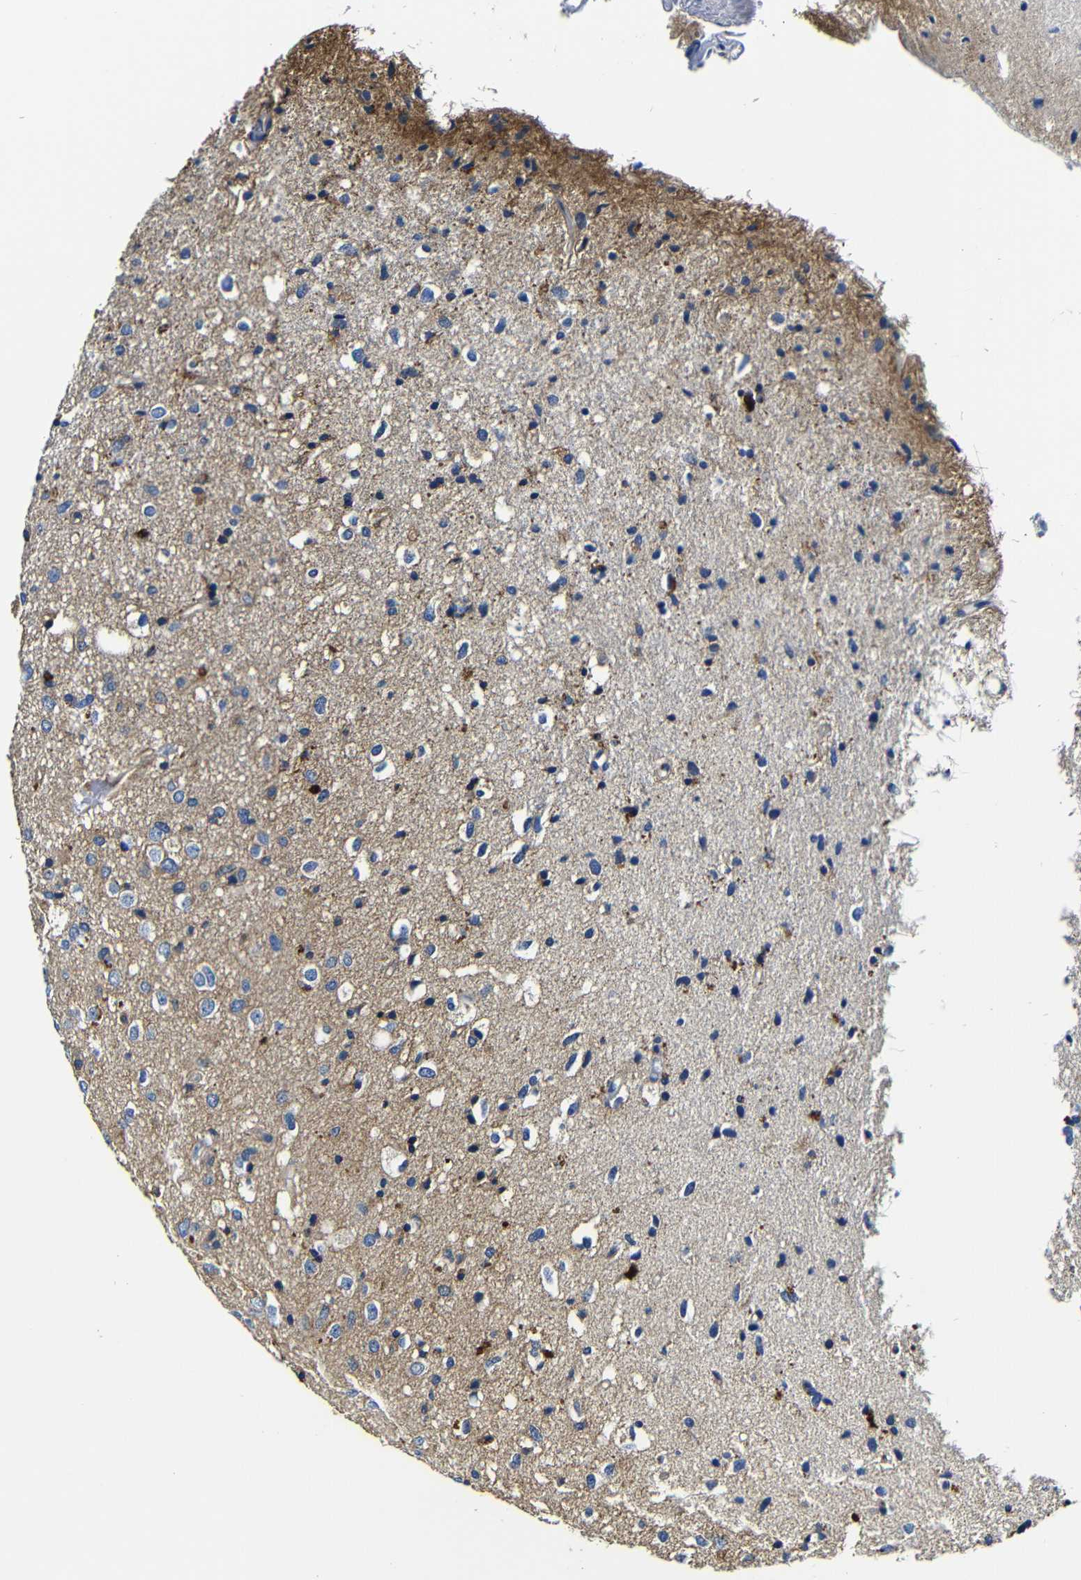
{"staining": {"intensity": "moderate", "quantity": "25%-75%", "location": "cytoplasmic/membranous"}, "tissue": "glioma", "cell_type": "Tumor cells", "image_type": "cancer", "snomed": [{"axis": "morphology", "description": "Glioma, malignant, Low grade"}, {"axis": "topography", "description": "Brain"}], "caption": "Malignant low-grade glioma tissue demonstrates moderate cytoplasmic/membranous staining in about 25%-75% of tumor cells", "gene": "GIMAP2", "patient": {"sex": "male", "age": 77}}